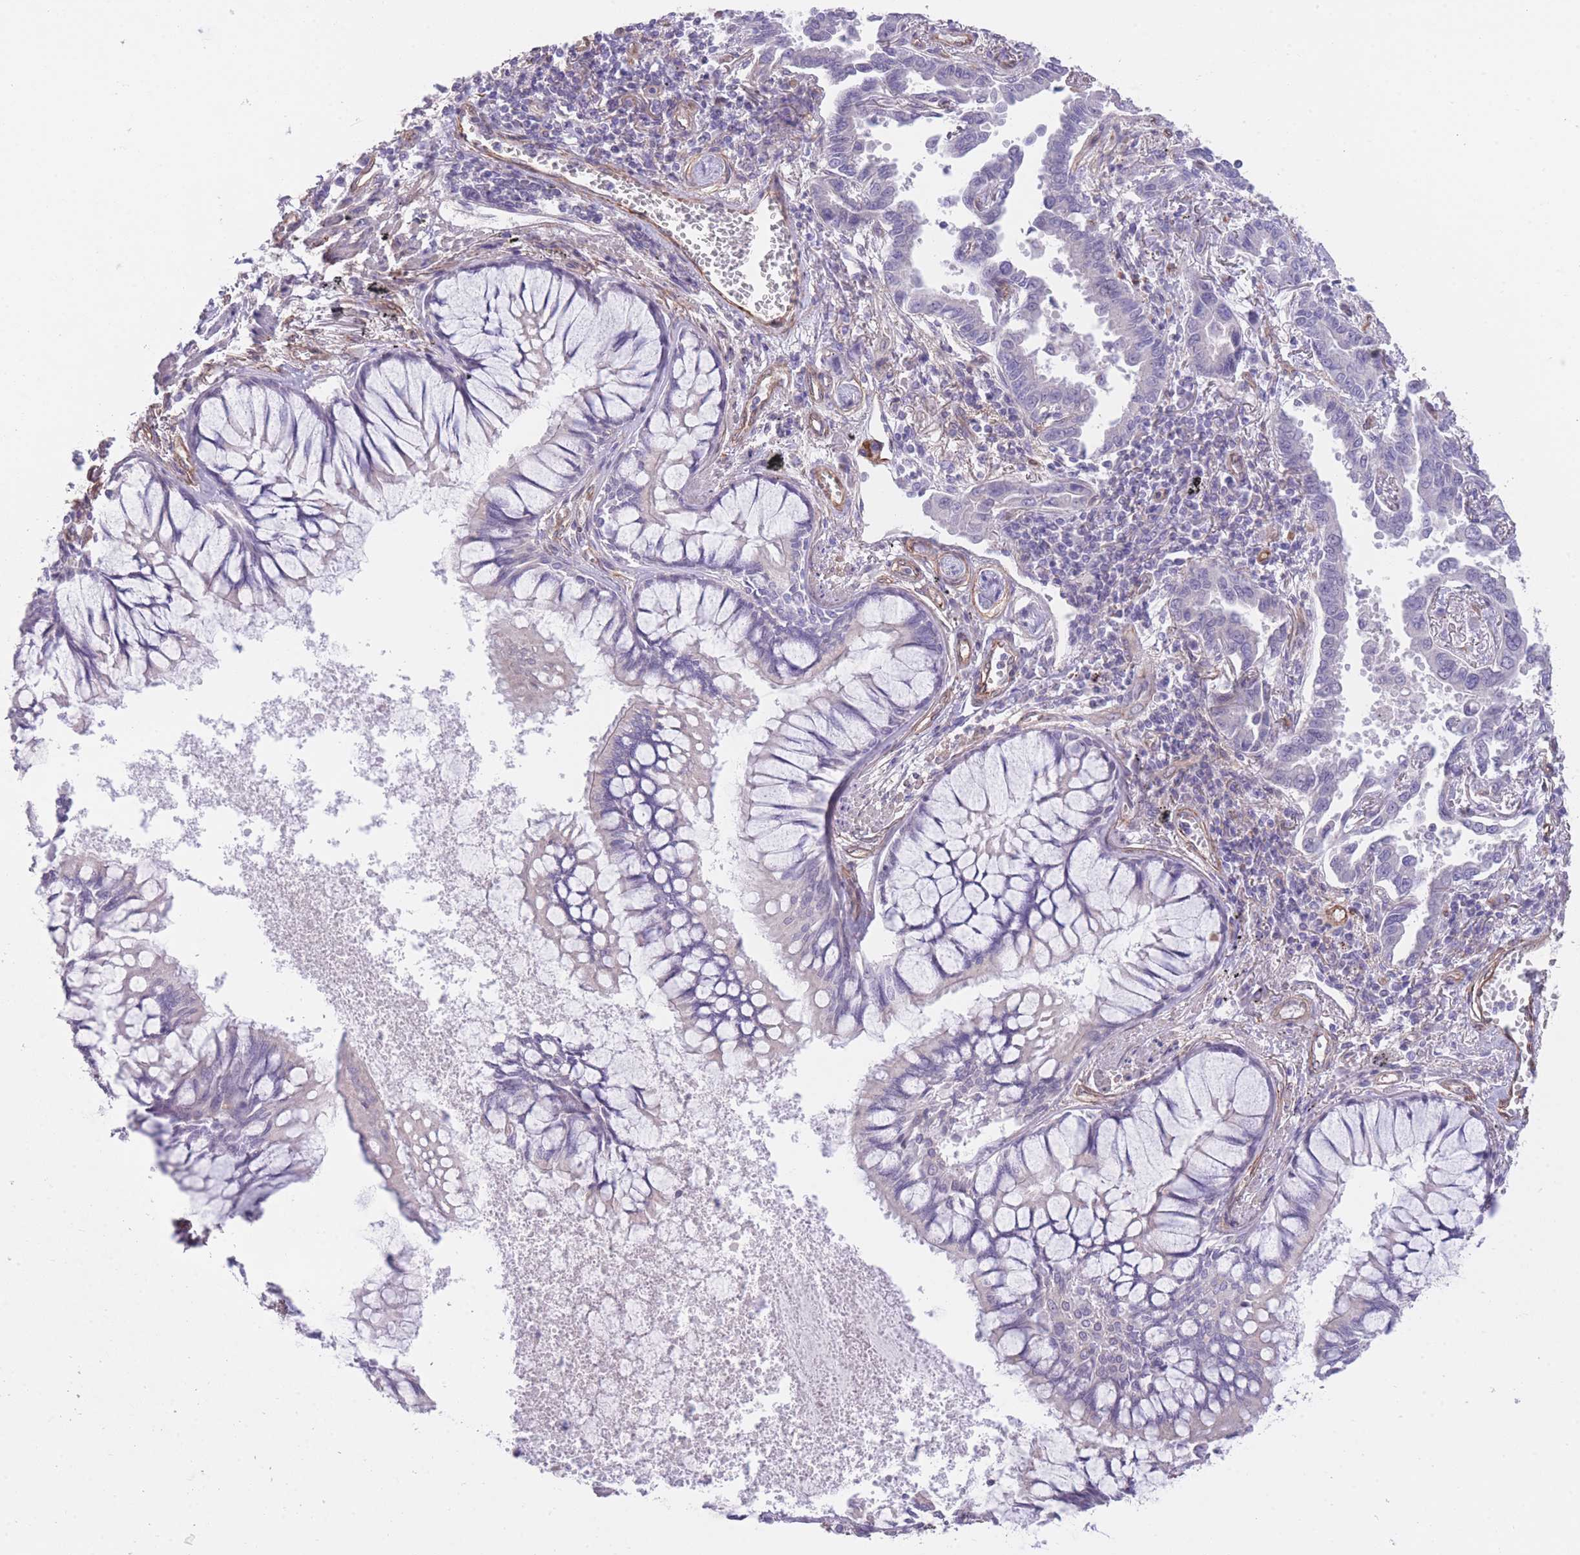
{"staining": {"intensity": "negative", "quantity": "none", "location": "none"}, "tissue": "lung cancer", "cell_type": "Tumor cells", "image_type": "cancer", "snomed": [{"axis": "morphology", "description": "Adenocarcinoma, NOS"}, {"axis": "topography", "description": "Lung"}], "caption": "Adenocarcinoma (lung) was stained to show a protein in brown. There is no significant expression in tumor cells.", "gene": "QTRT1", "patient": {"sex": "male", "age": 67}}